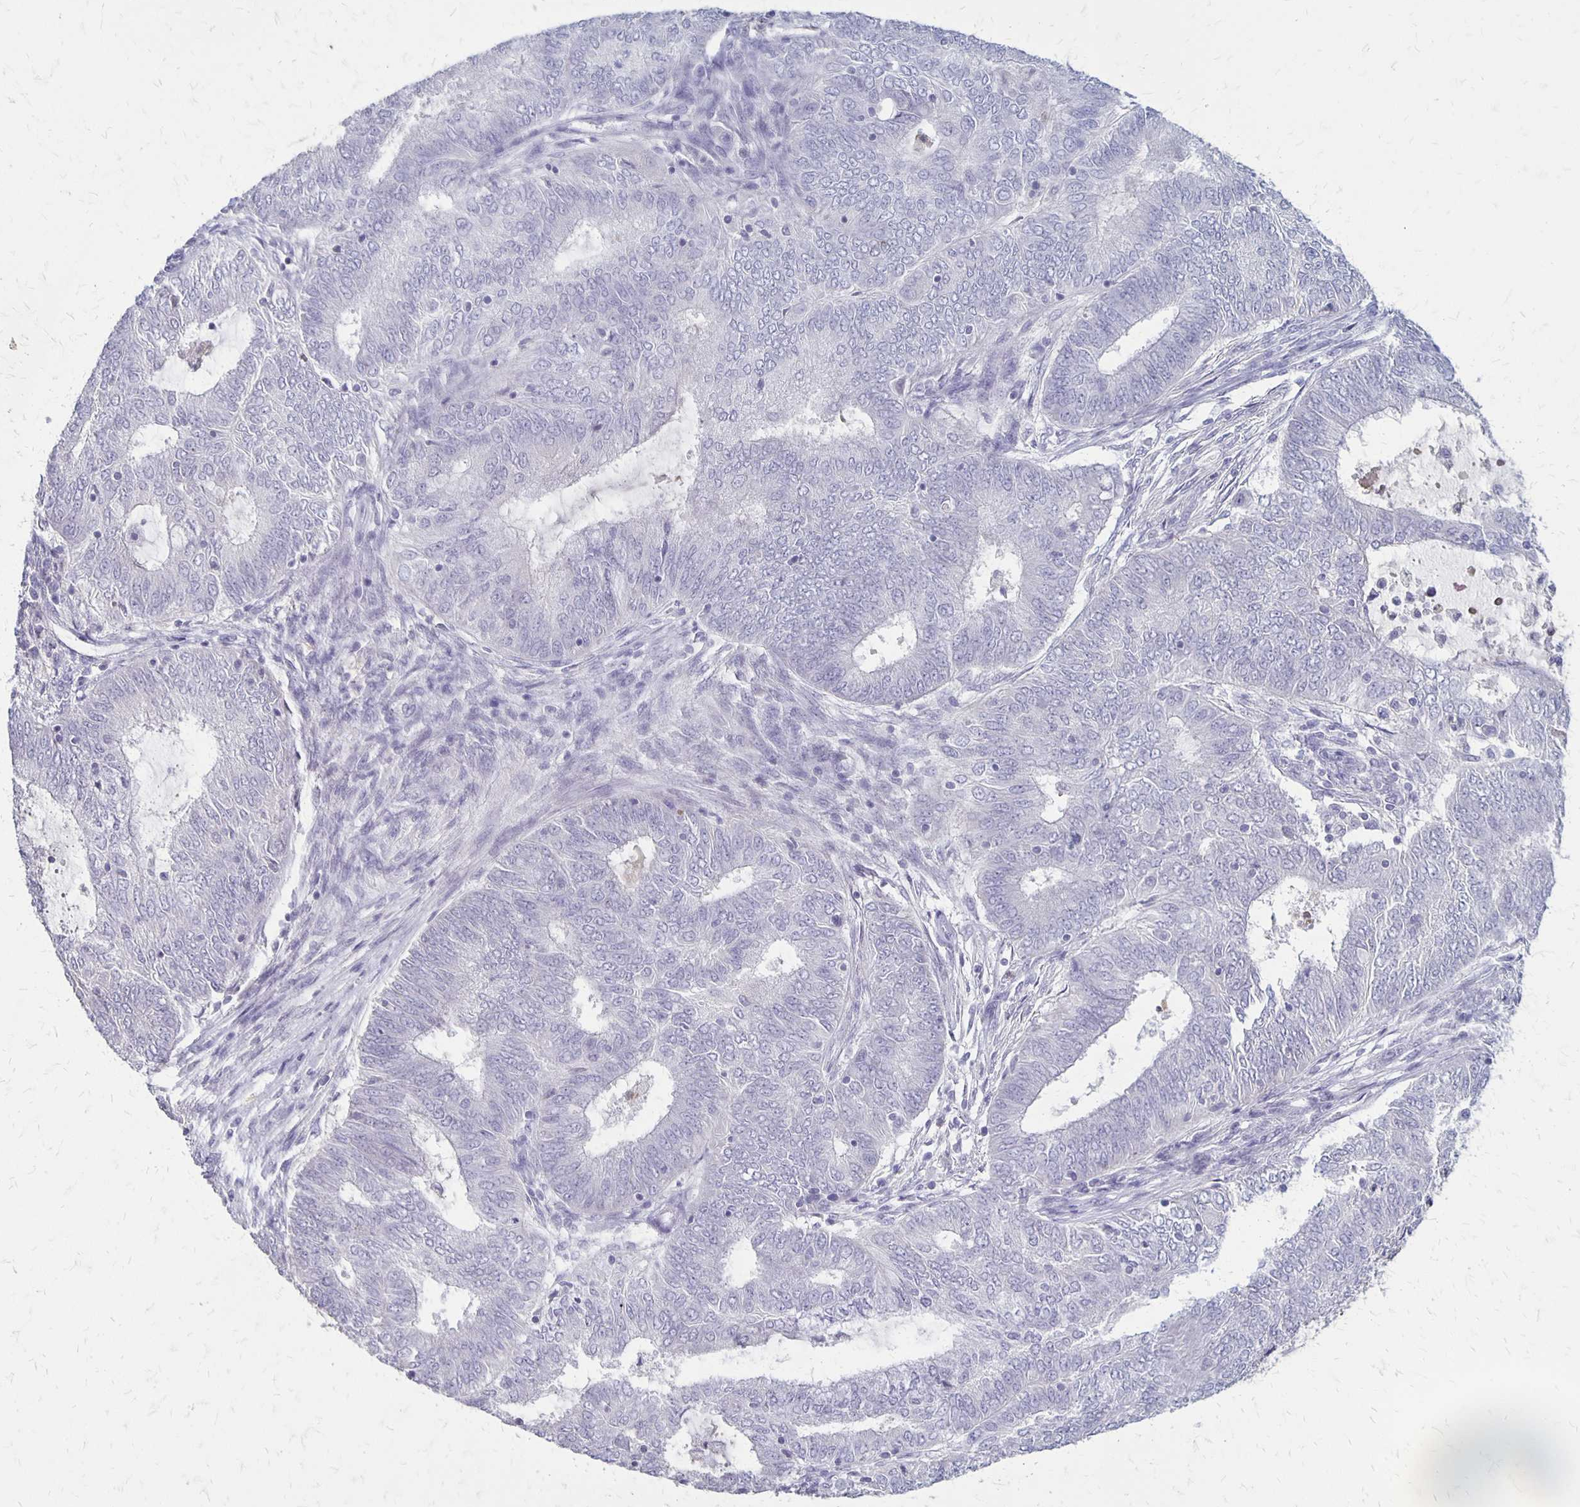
{"staining": {"intensity": "negative", "quantity": "none", "location": "none"}, "tissue": "endometrial cancer", "cell_type": "Tumor cells", "image_type": "cancer", "snomed": [{"axis": "morphology", "description": "Adenocarcinoma, NOS"}, {"axis": "topography", "description": "Endometrium"}], "caption": "Immunohistochemistry (IHC) histopathology image of human endometrial cancer (adenocarcinoma) stained for a protein (brown), which shows no positivity in tumor cells.", "gene": "SEPTIN5", "patient": {"sex": "female", "age": 62}}